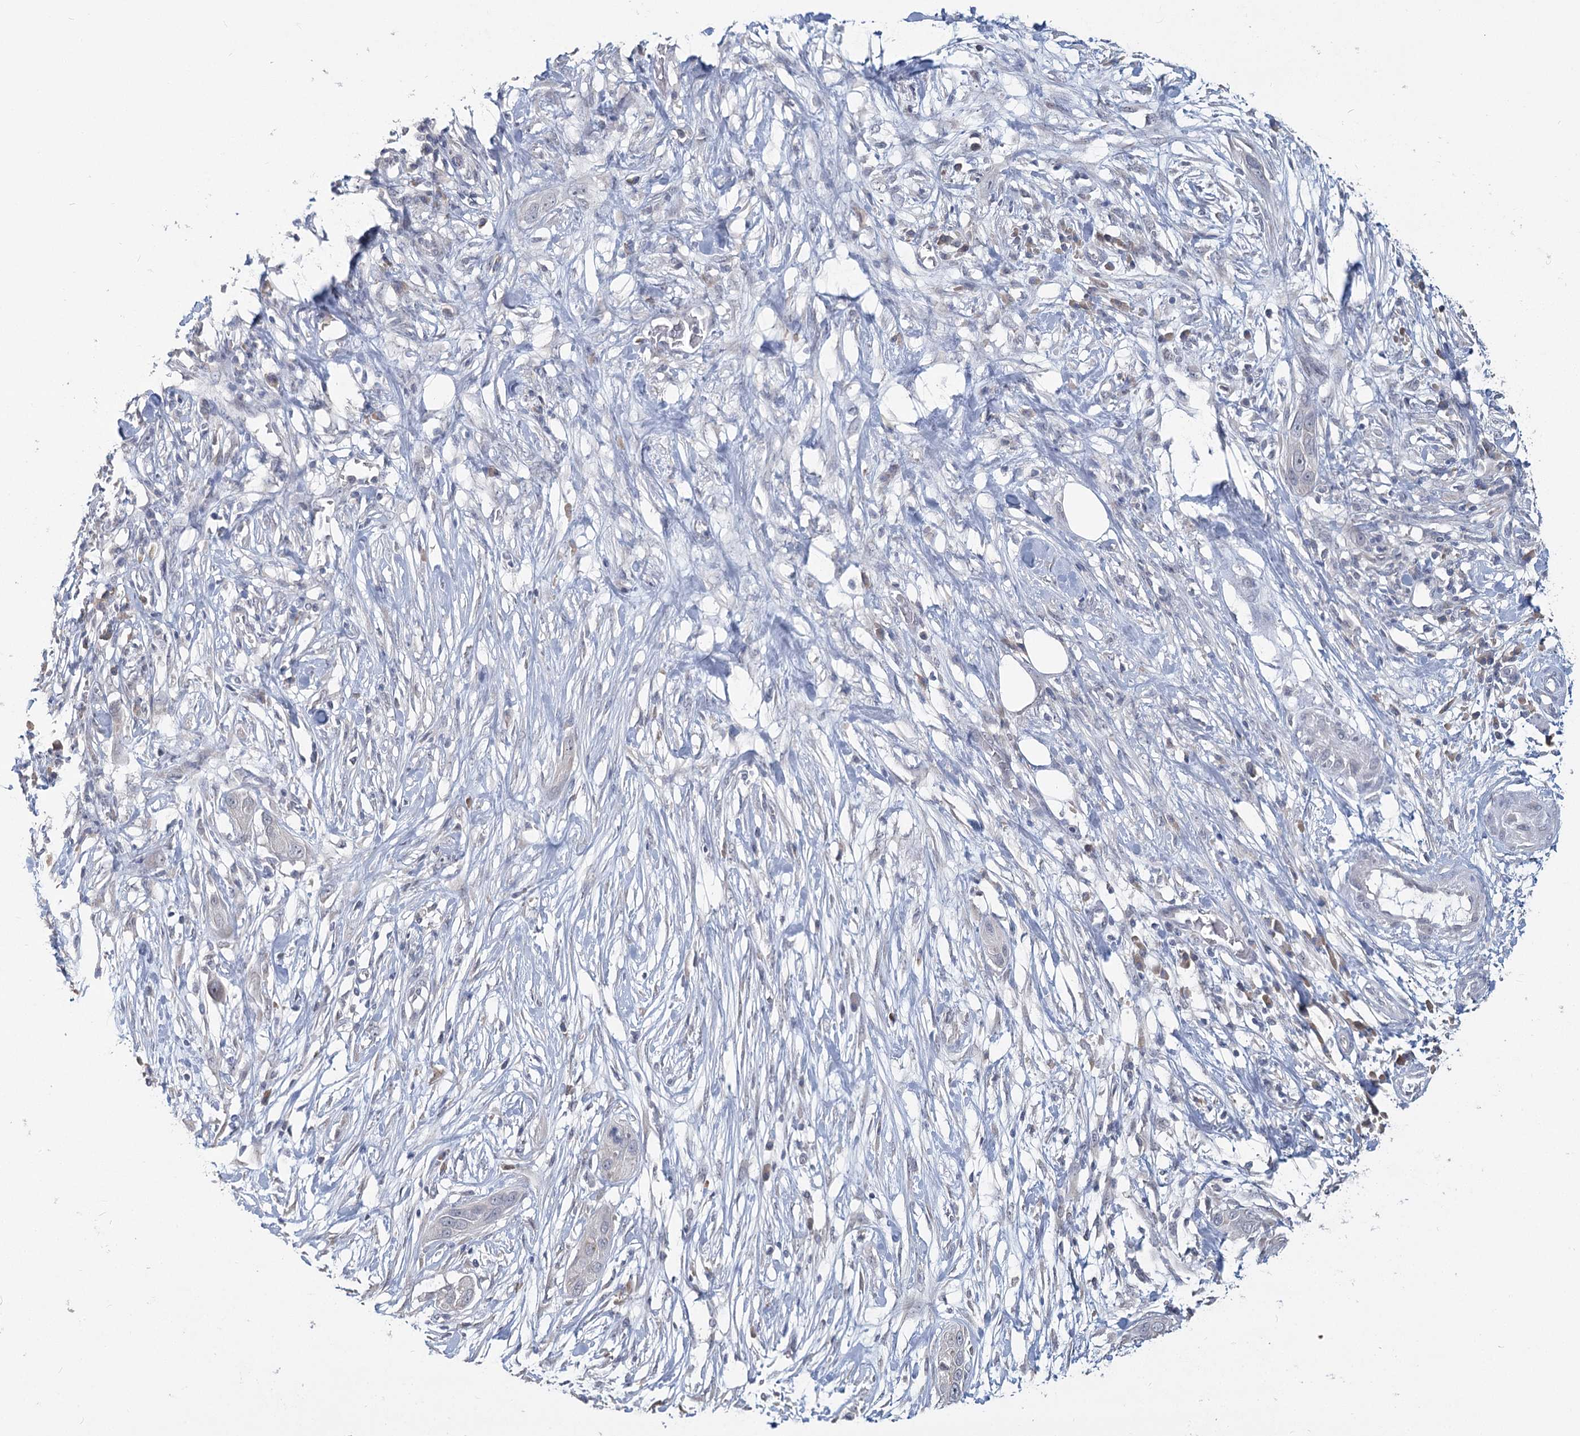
{"staining": {"intensity": "negative", "quantity": "none", "location": "none"}, "tissue": "pancreatic cancer", "cell_type": "Tumor cells", "image_type": "cancer", "snomed": [{"axis": "morphology", "description": "Adenocarcinoma, NOS"}, {"axis": "topography", "description": "Pancreas"}], "caption": "Tumor cells are negative for protein expression in human pancreatic cancer (adenocarcinoma).", "gene": "SLC9A3", "patient": {"sex": "female", "age": 60}}